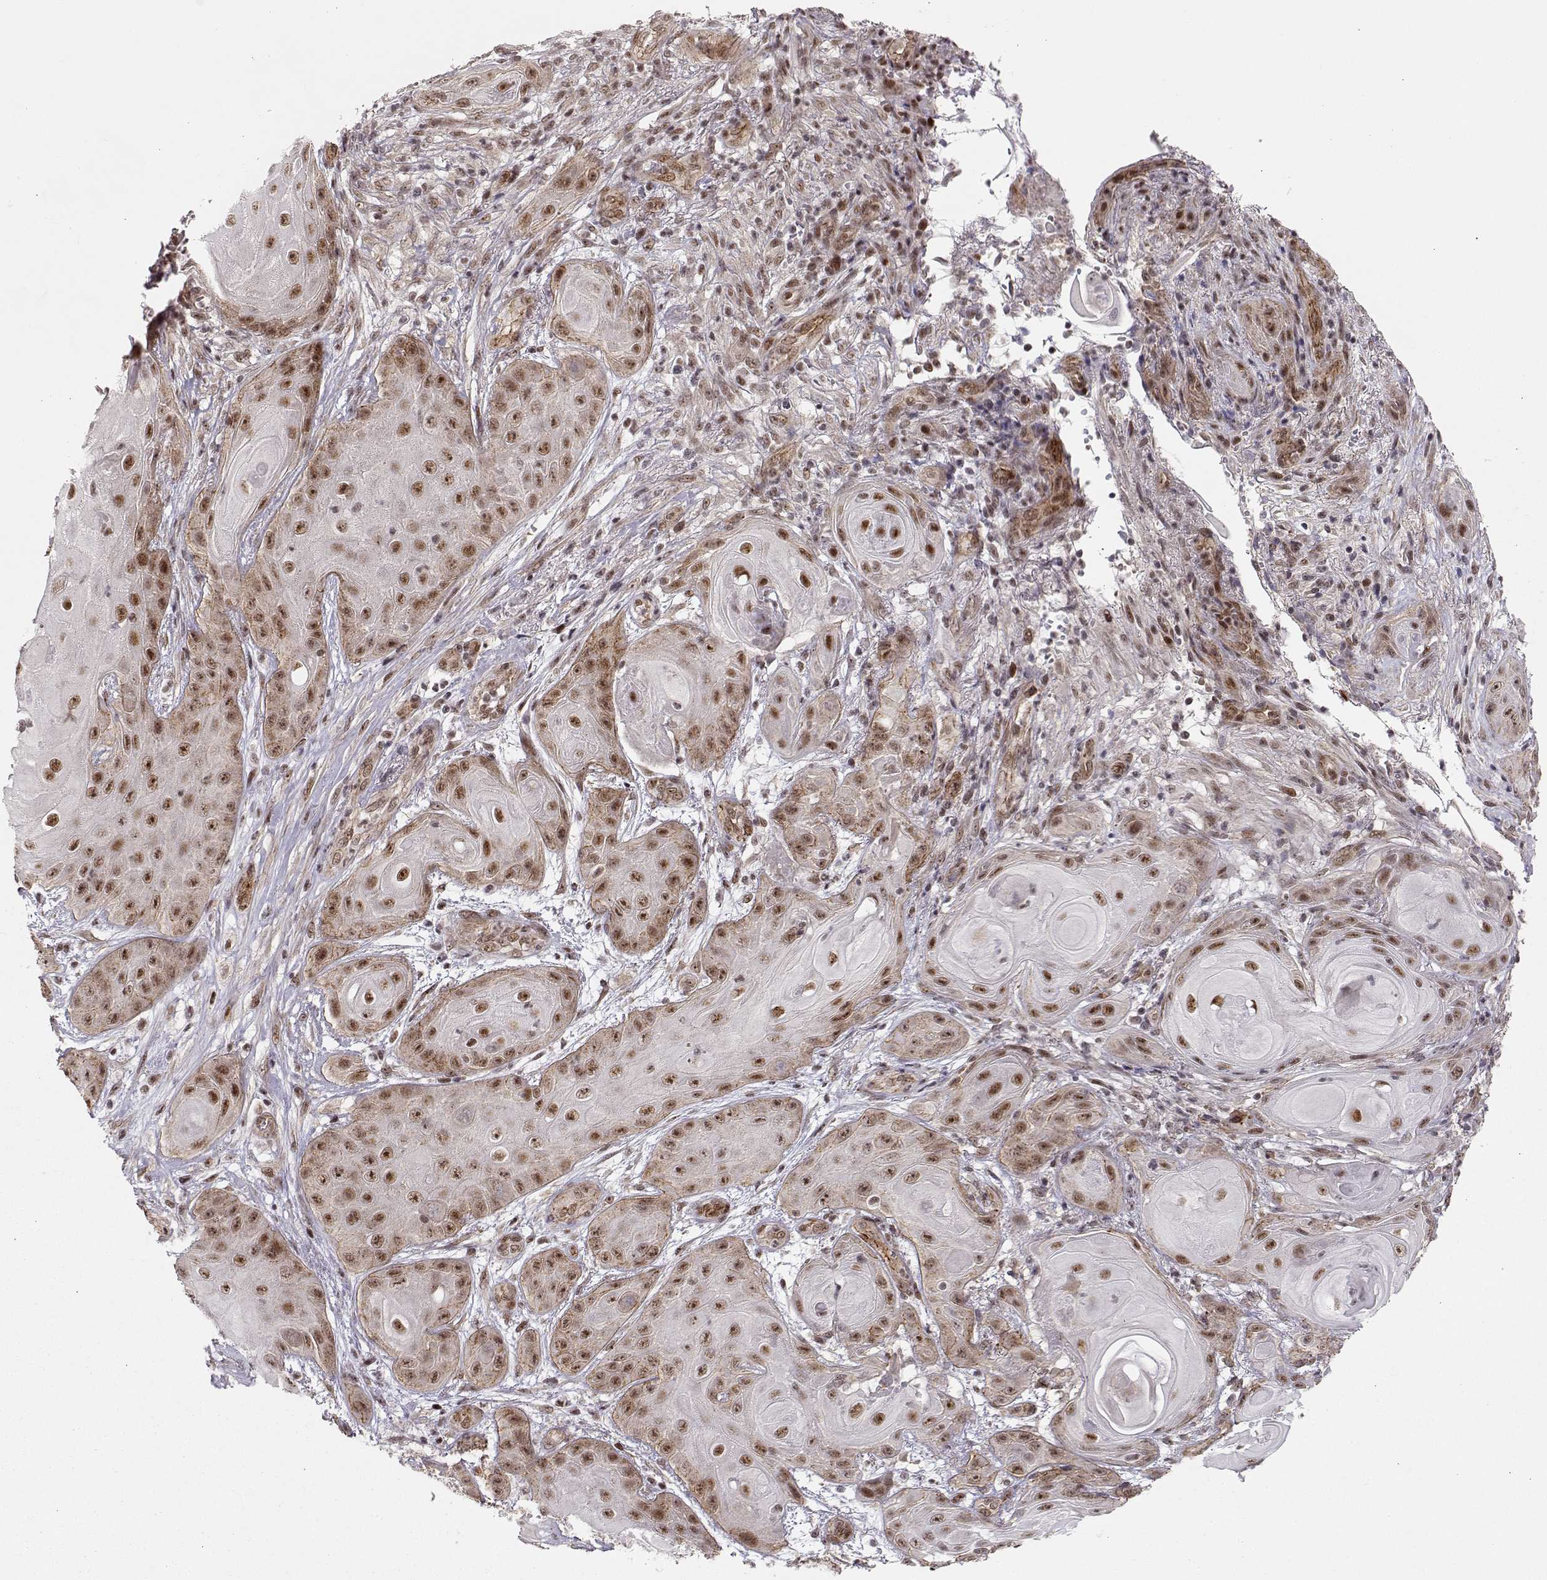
{"staining": {"intensity": "strong", "quantity": ">75%", "location": "nuclear"}, "tissue": "skin cancer", "cell_type": "Tumor cells", "image_type": "cancer", "snomed": [{"axis": "morphology", "description": "Squamous cell carcinoma, NOS"}, {"axis": "topography", "description": "Skin"}], "caption": "Immunohistochemical staining of skin cancer reveals high levels of strong nuclear protein expression in about >75% of tumor cells.", "gene": "CIR1", "patient": {"sex": "male", "age": 62}}